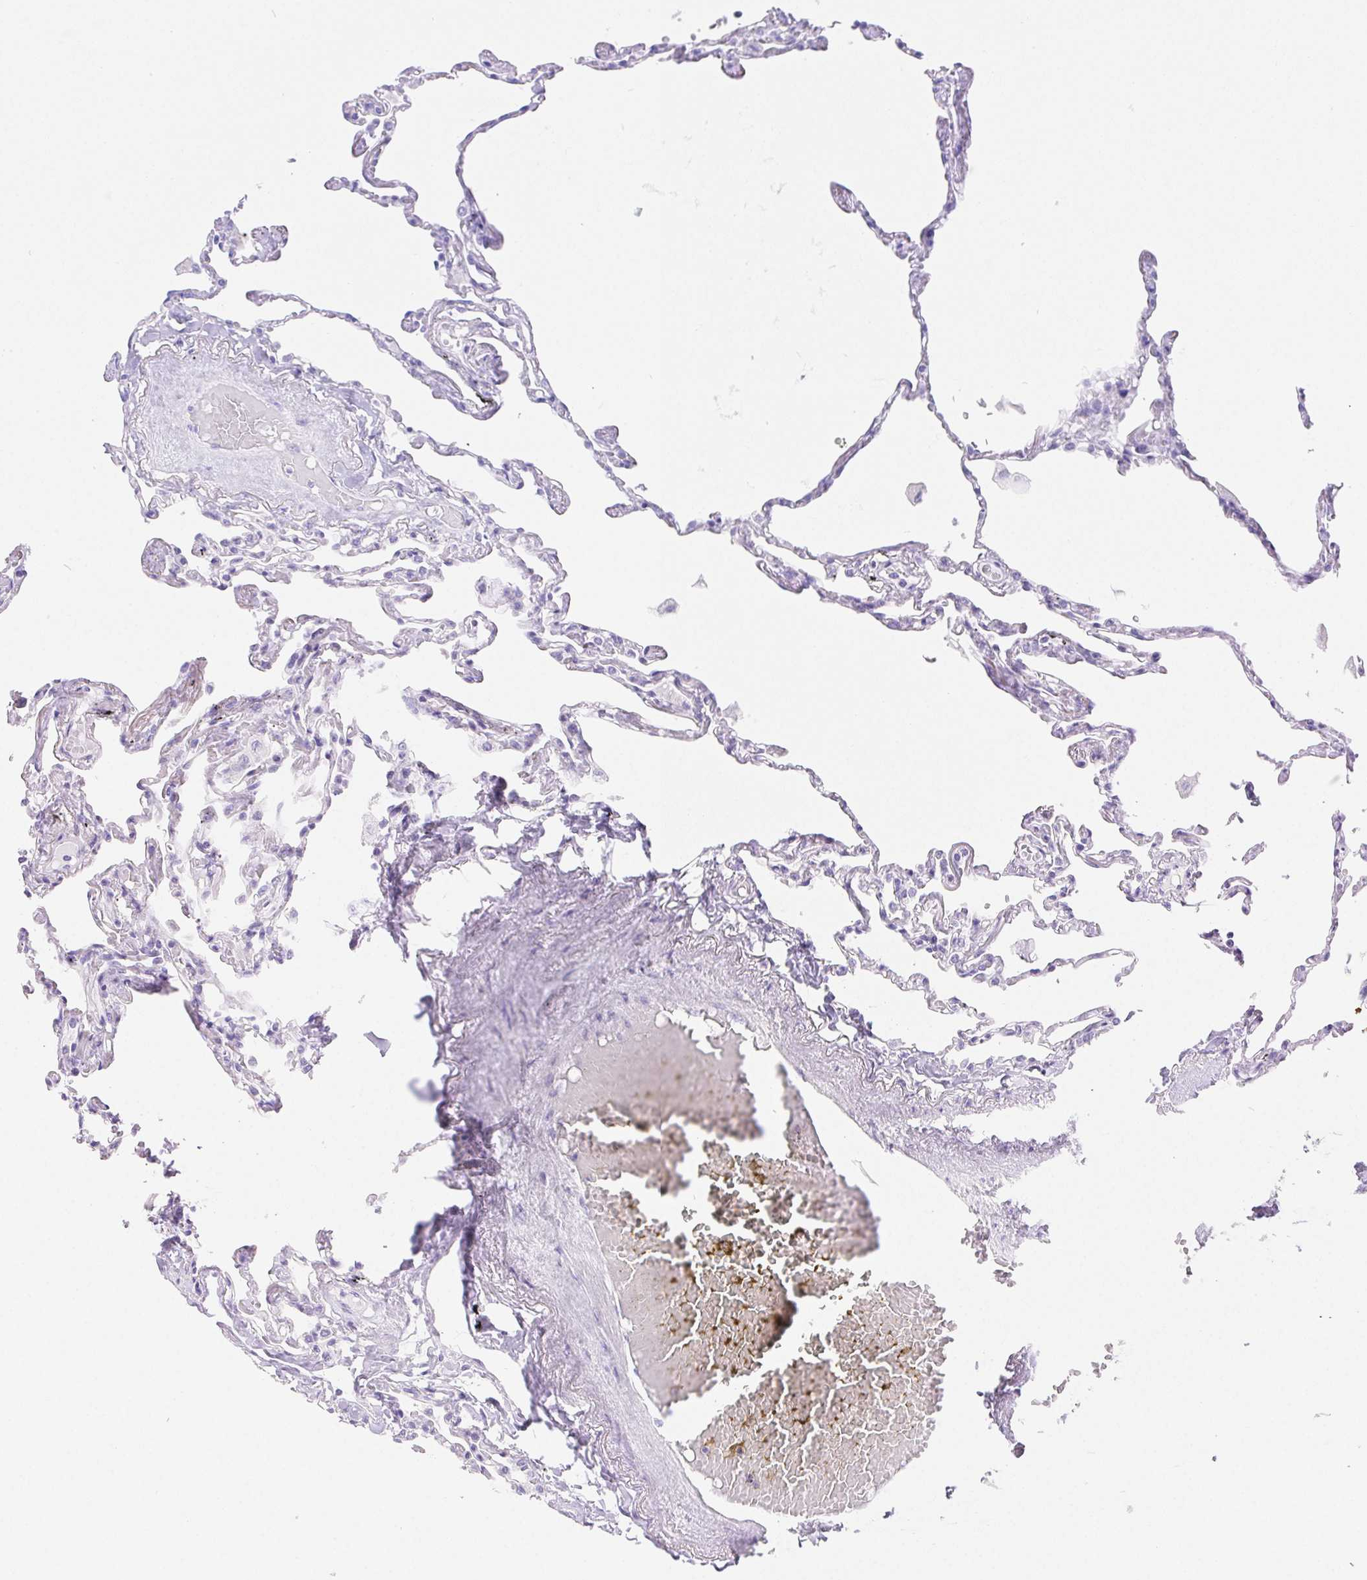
{"staining": {"intensity": "negative", "quantity": "none", "location": "none"}, "tissue": "lung", "cell_type": "Alveolar cells", "image_type": "normal", "snomed": [{"axis": "morphology", "description": "Normal tissue, NOS"}, {"axis": "topography", "description": "Lung"}], "caption": "The IHC histopathology image has no significant positivity in alveolar cells of lung.", "gene": "PNLIP", "patient": {"sex": "female", "age": 67}}